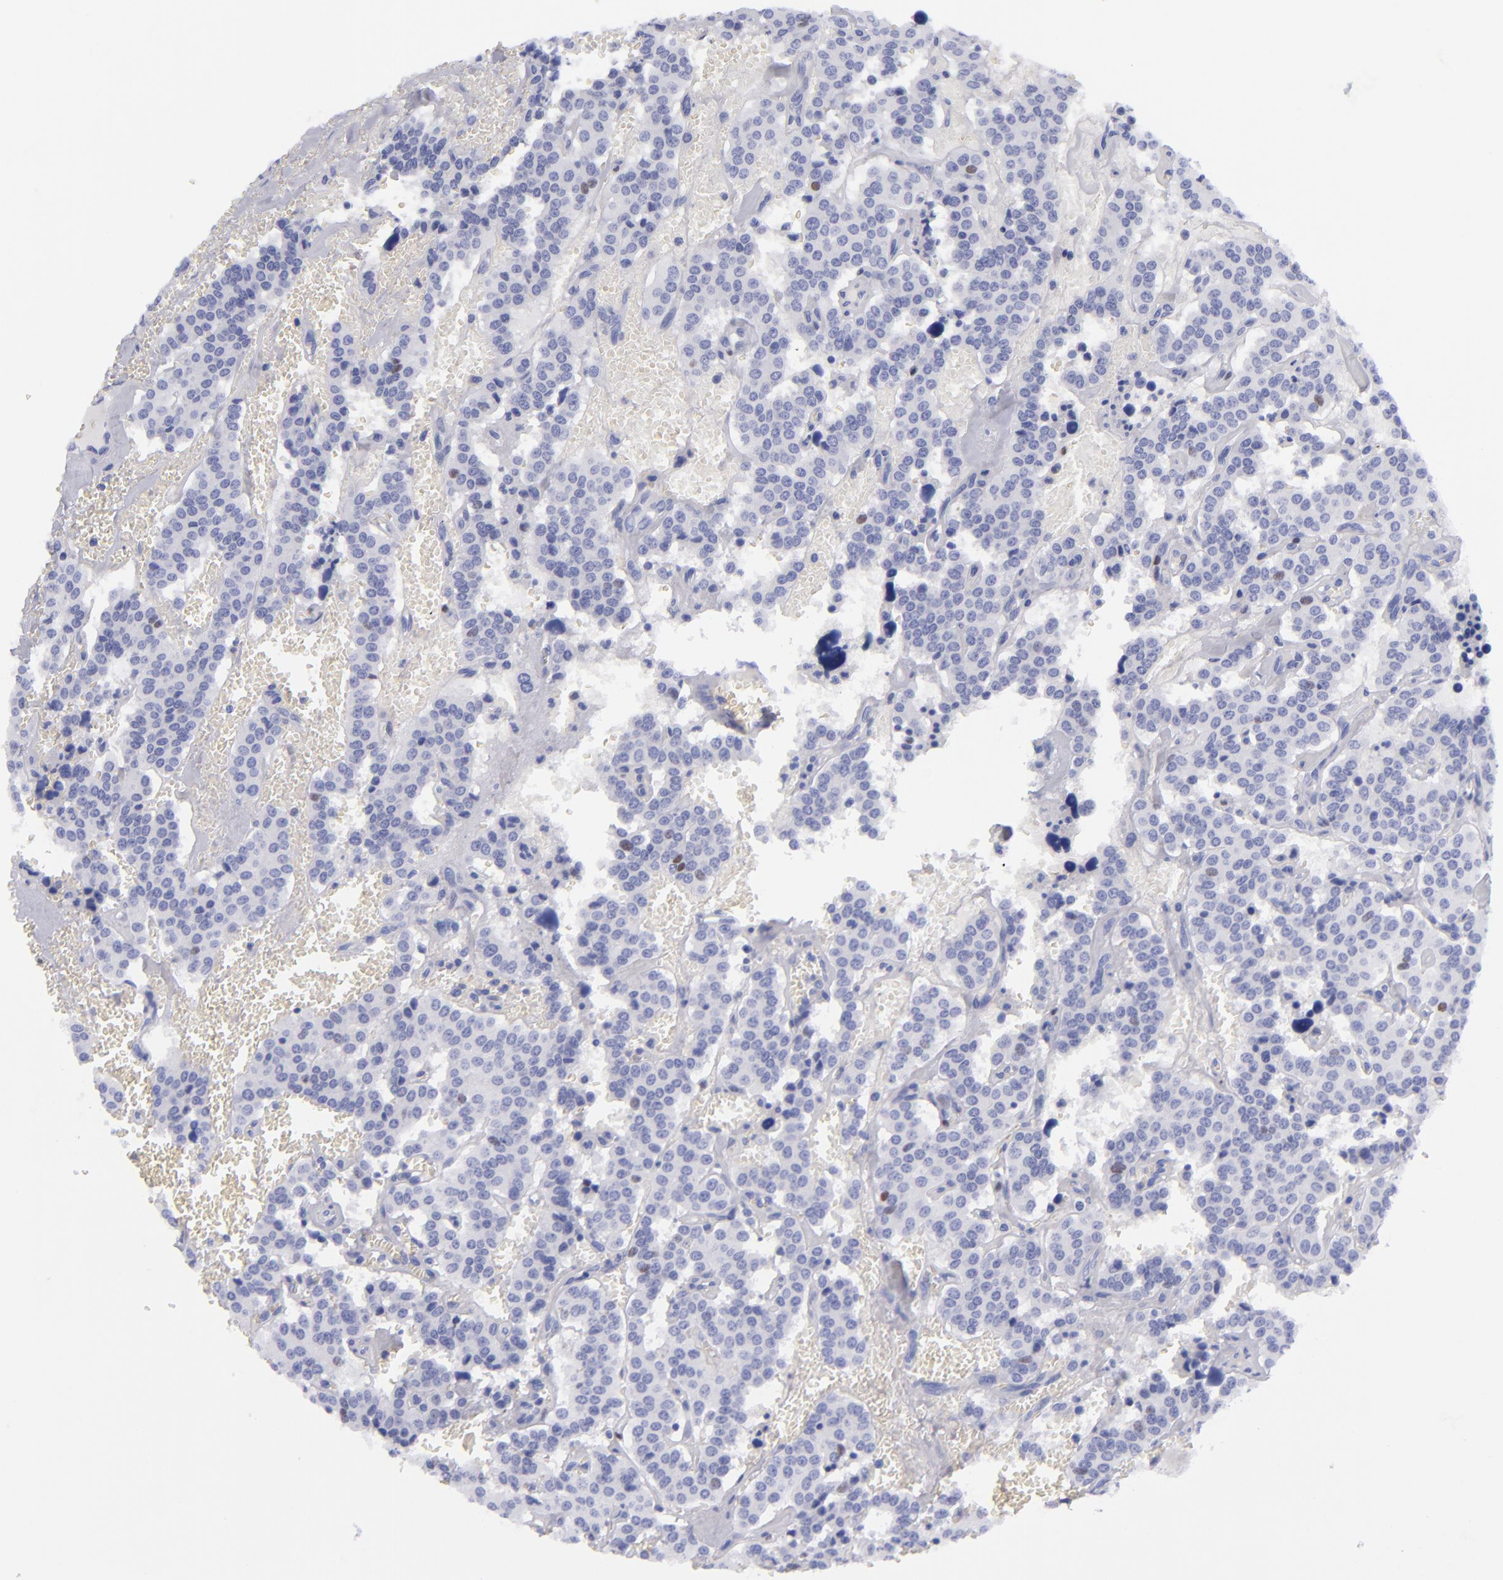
{"staining": {"intensity": "negative", "quantity": "none", "location": "none"}, "tissue": "carcinoid", "cell_type": "Tumor cells", "image_type": "cancer", "snomed": [{"axis": "morphology", "description": "Carcinoid, malignant, NOS"}, {"axis": "topography", "description": "Bronchus"}], "caption": "Human carcinoid stained for a protein using IHC shows no positivity in tumor cells.", "gene": "MCM7", "patient": {"sex": "male", "age": 55}}